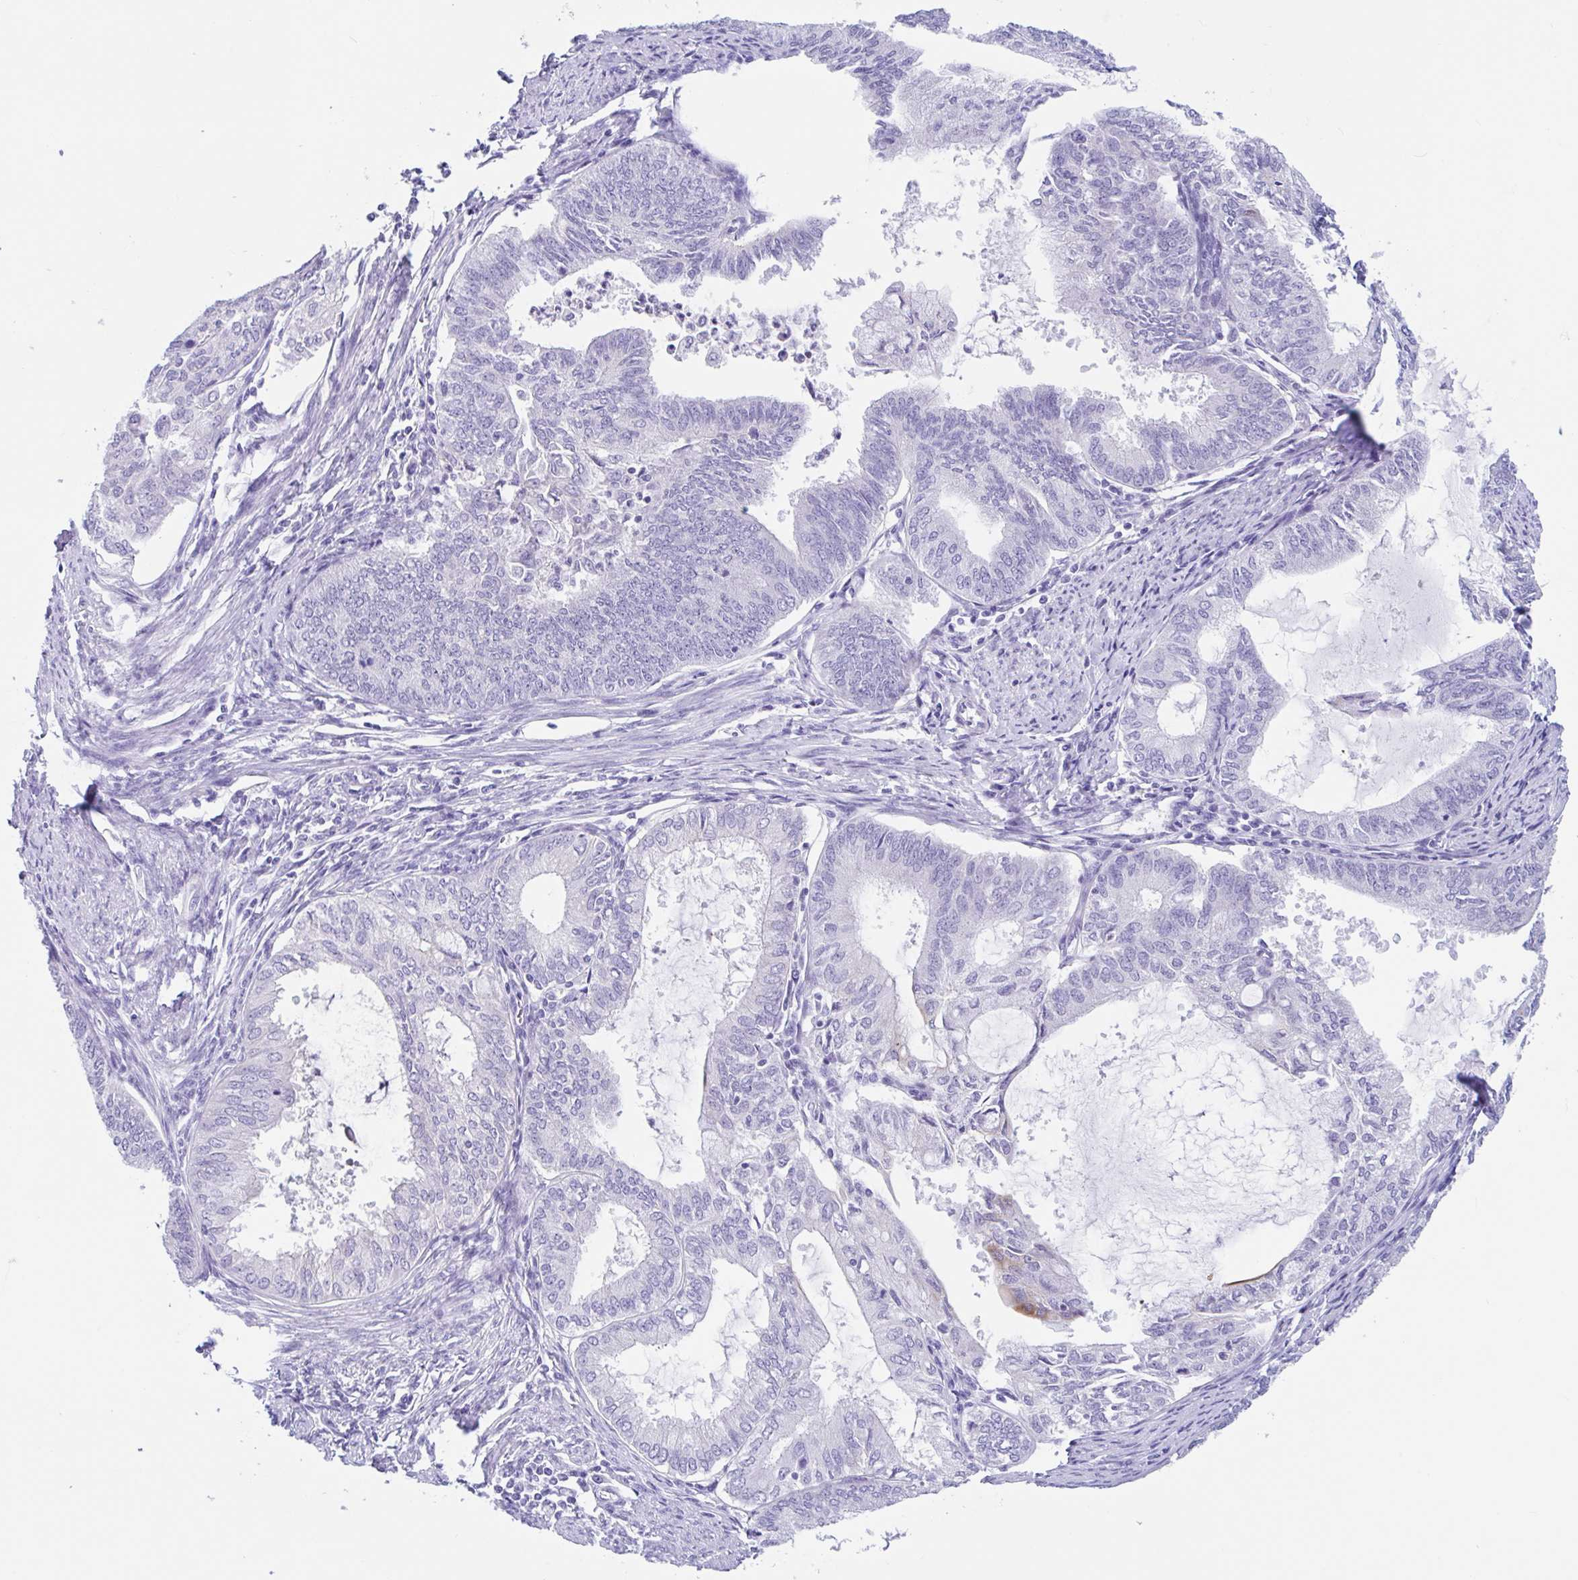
{"staining": {"intensity": "negative", "quantity": "none", "location": "none"}, "tissue": "endometrial cancer", "cell_type": "Tumor cells", "image_type": "cancer", "snomed": [{"axis": "morphology", "description": "Adenocarcinoma, NOS"}, {"axis": "topography", "description": "Endometrium"}], "caption": "Immunohistochemical staining of endometrial adenocarcinoma exhibits no significant staining in tumor cells.", "gene": "OR6N2", "patient": {"sex": "female", "age": 86}}